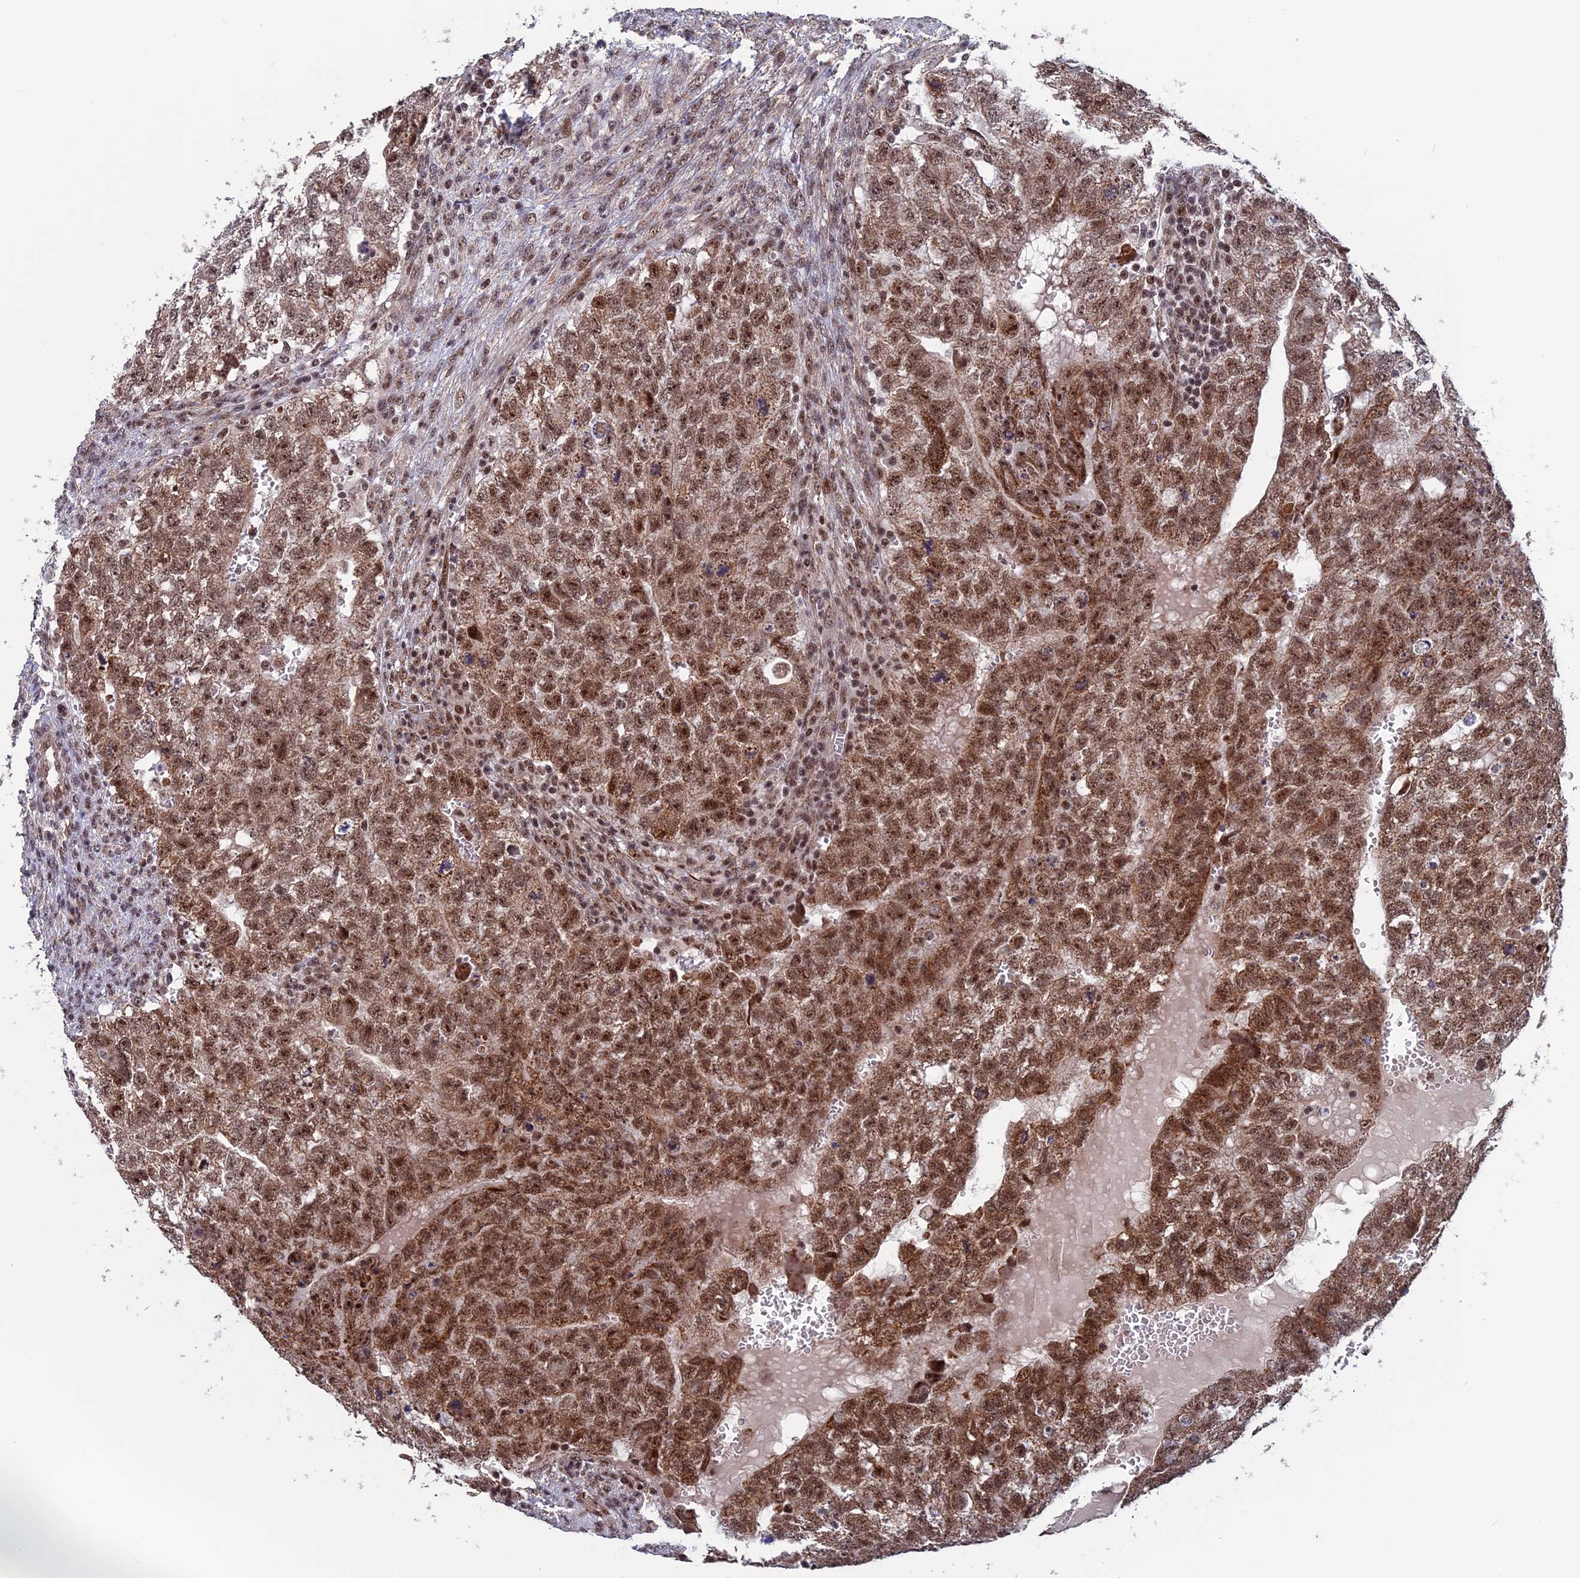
{"staining": {"intensity": "moderate", "quantity": ">75%", "location": "cytoplasmic/membranous,nuclear"}, "tissue": "testis cancer", "cell_type": "Tumor cells", "image_type": "cancer", "snomed": [{"axis": "morphology", "description": "Seminoma, NOS"}, {"axis": "morphology", "description": "Carcinoma, Embryonal, NOS"}, {"axis": "topography", "description": "Testis"}], "caption": "A high-resolution histopathology image shows immunohistochemistry (IHC) staining of testis cancer (embryonal carcinoma), which shows moderate cytoplasmic/membranous and nuclear staining in about >75% of tumor cells. Using DAB (brown) and hematoxylin (blue) stains, captured at high magnification using brightfield microscopy.", "gene": "CACTIN", "patient": {"sex": "male", "age": 38}}